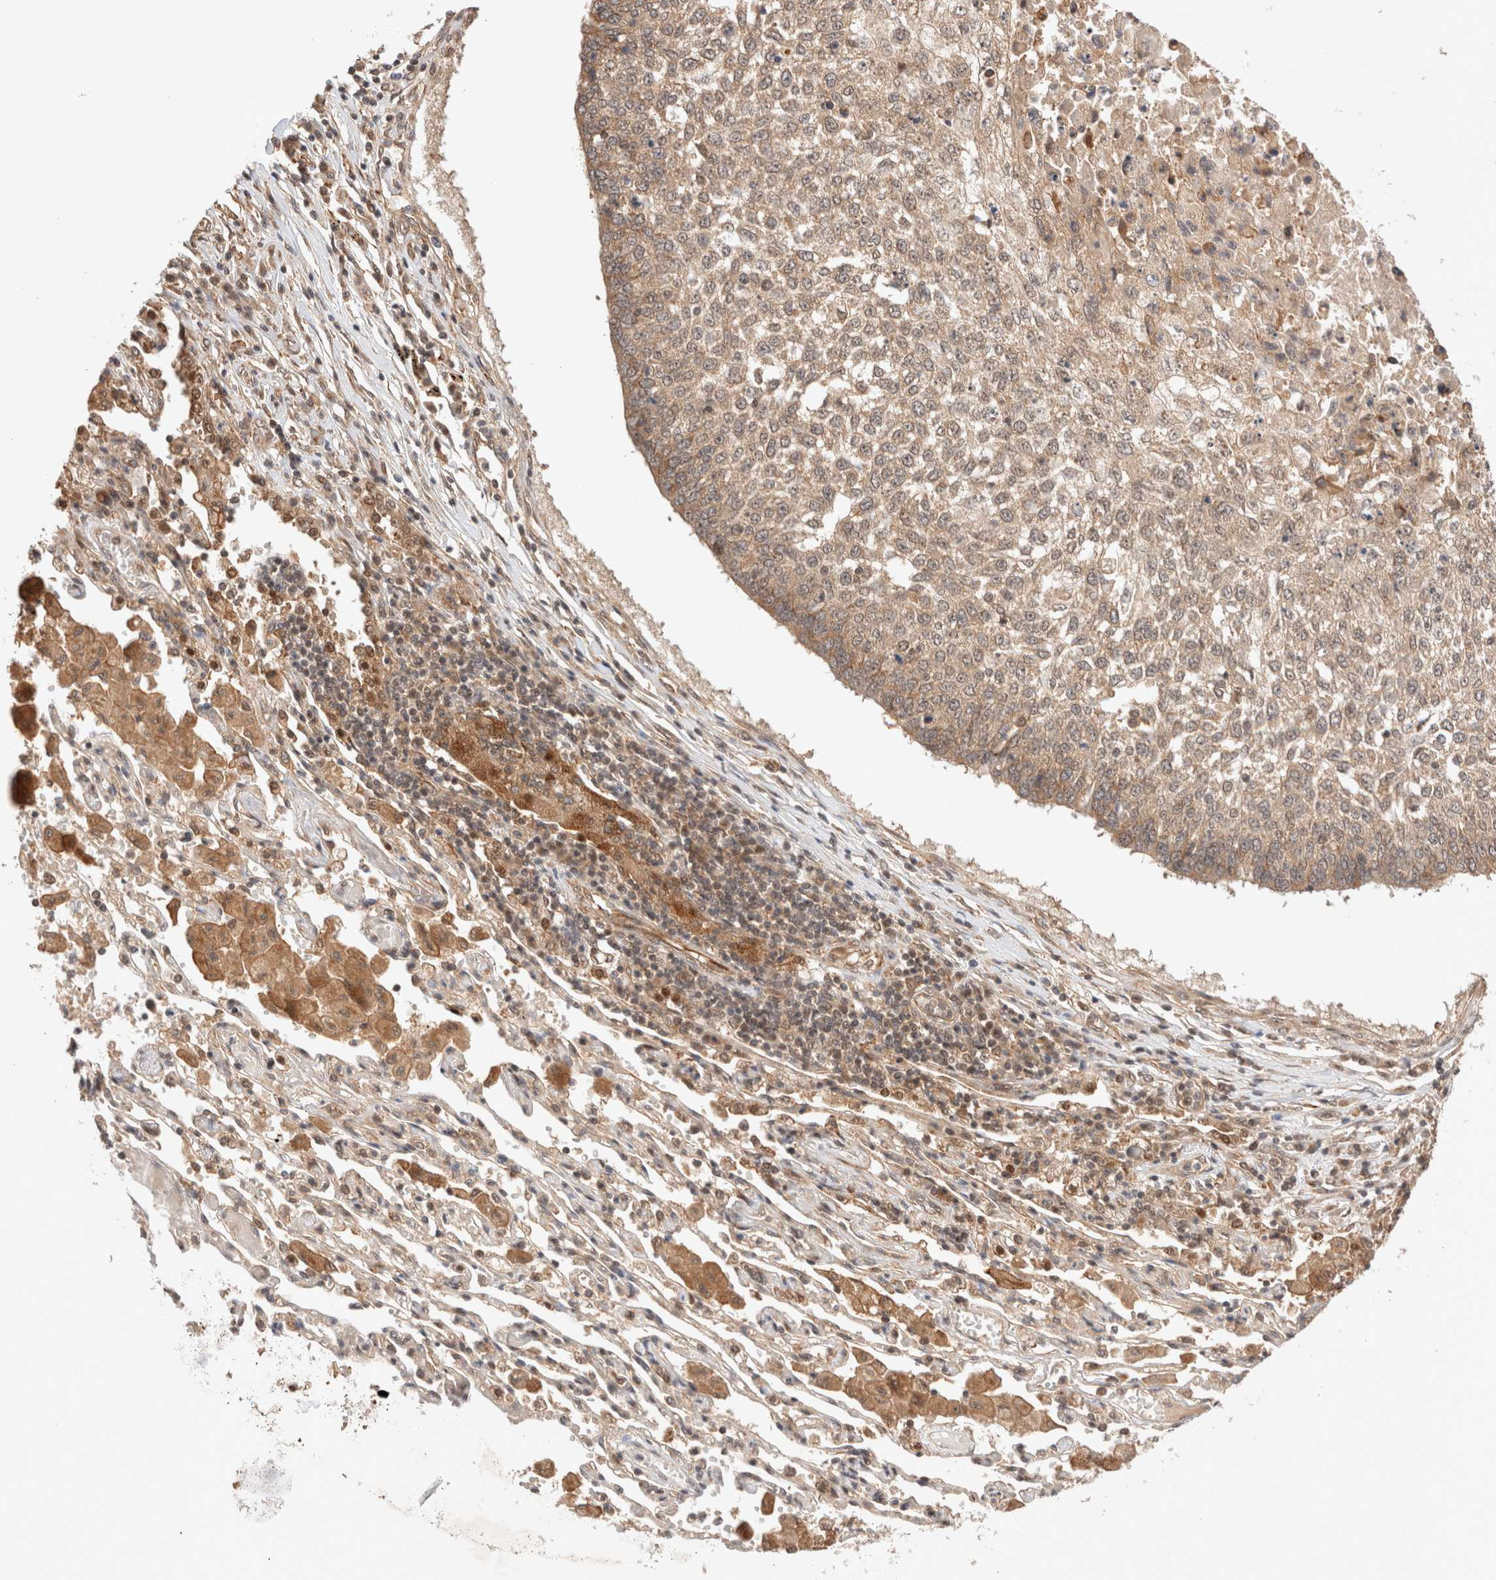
{"staining": {"intensity": "weak", "quantity": ">75%", "location": "cytoplasmic/membranous,nuclear"}, "tissue": "lung cancer", "cell_type": "Tumor cells", "image_type": "cancer", "snomed": [{"axis": "morphology", "description": "Normal tissue, NOS"}, {"axis": "morphology", "description": "Squamous cell carcinoma, NOS"}, {"axis": "topography", "description": "Cartilage tissue"}, {"axis": "topography", "description": "Bronchus"}, {"axis": "topography", "description": "Lung"}, {"axis": "topography", "description": "Peripheral nerve tissue"}], "caption": "Brown immunohistochemical staining in human lung cancer displays weak cytoplasmic/membranous and nuclear positivity in about >75% of tumor cells. The protein is shown in brown color, while the nuclei are stained blue.", "gene": "SIKE1", "patient": {"sex": "female", "age": 49}}